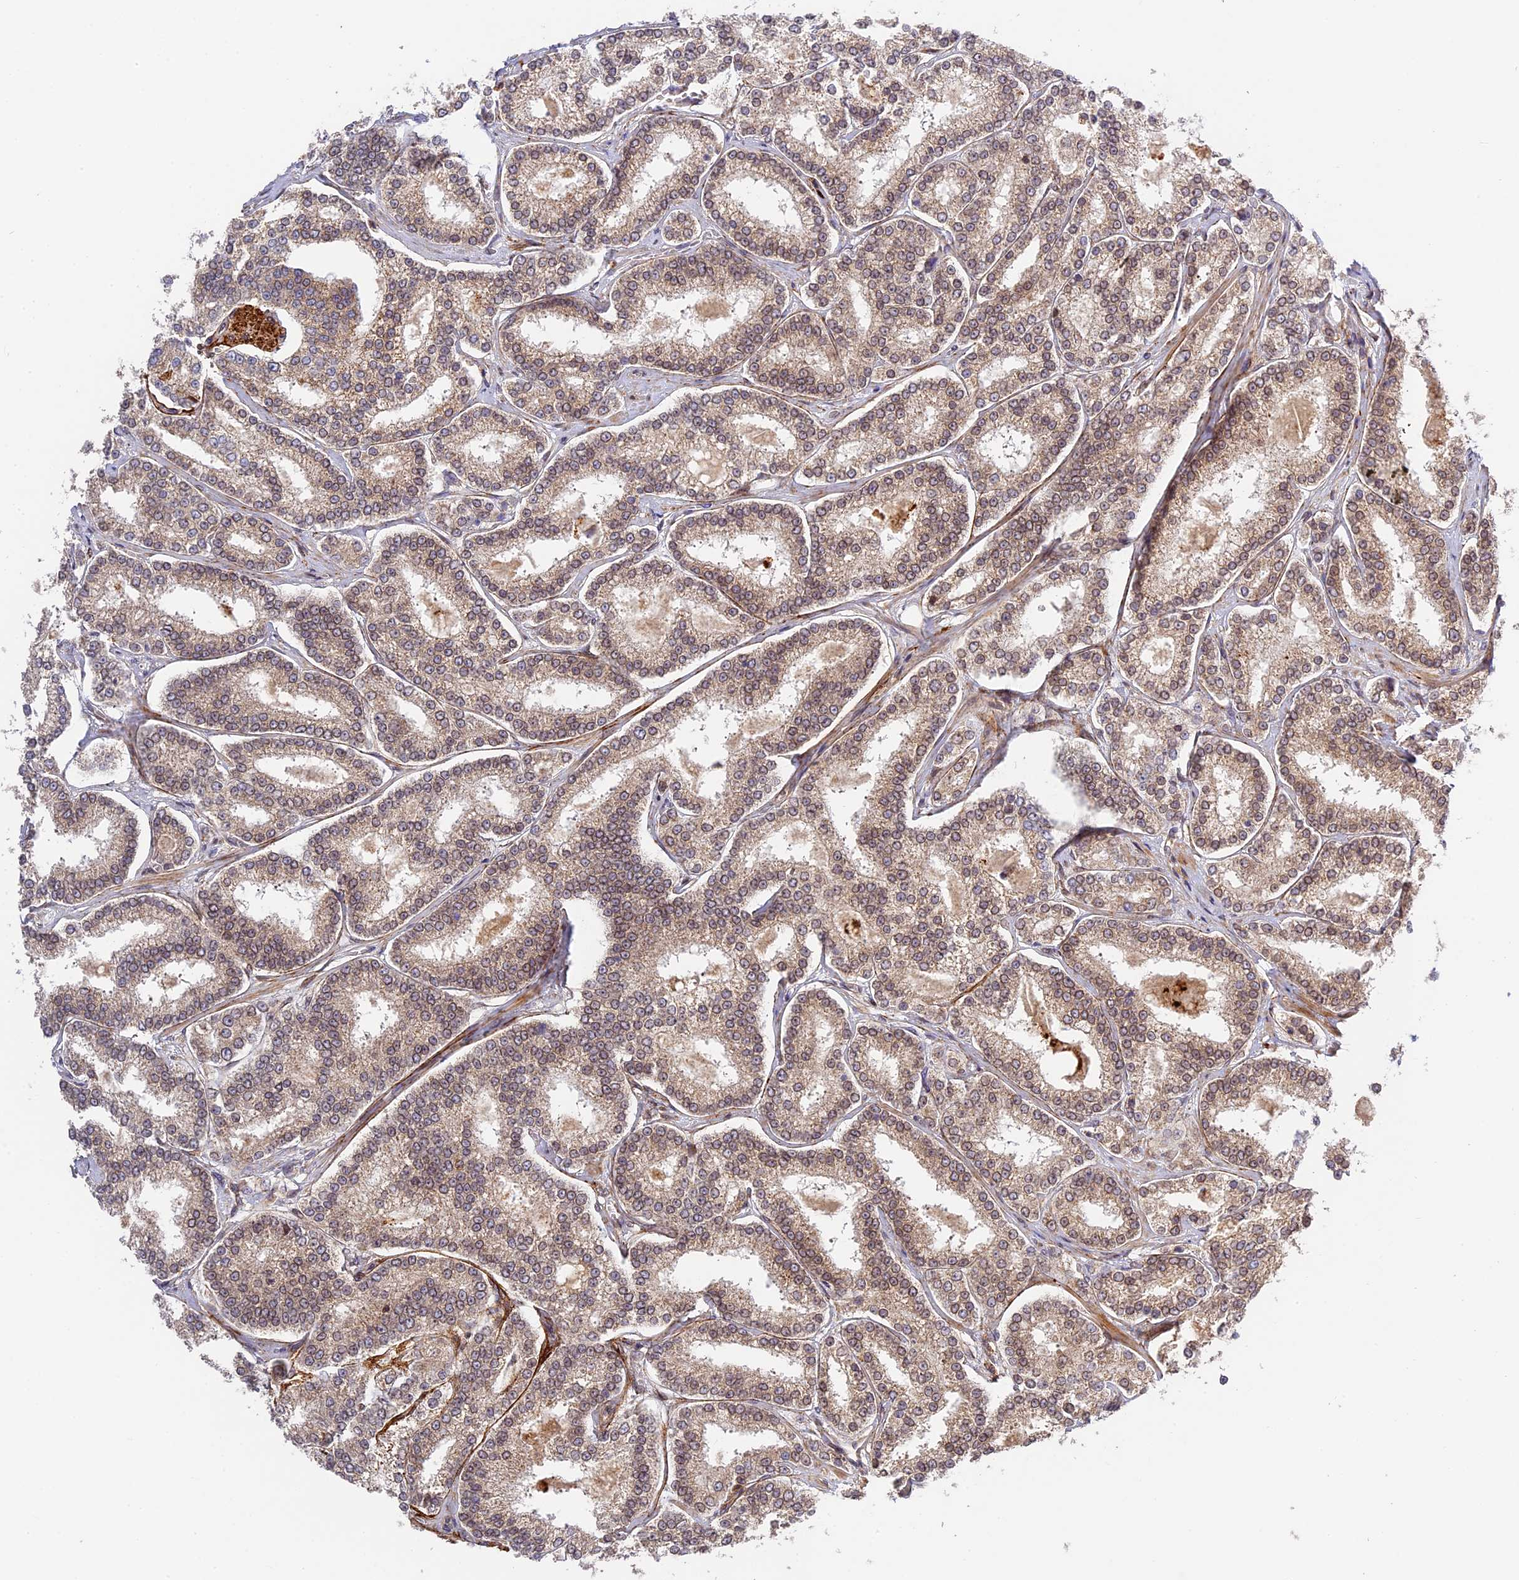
{"staining": {"intensity": "weak", "quantity": ">75%", "location": "cytoplasmic/membranous,nuclear"}, "tissue": "prostate cancer", "cell_type": "Tumor cells", "image_type": "cancer", "snomed": [{"axis": "morphology", "description": "Normal tissue, NOS"}, {"axis": "morphology", "description": "Adenocarcinoma, High grade"}, {"axis": "topography", "description": "Prostate"}], "caption": "Immunohistochemical staining of human prostate cancer (adenocarcinoma (high-grade)) shows low levels of weak cytoplasmic/membranous and nuclear protein staining in about >75% of tumor cells. Immunohistochemistry (ihc) stains the protein of interest in brown and the nuclei are stained blue.", "gene": "DGKH", "patient": {"sex": "male", "age": 83}}